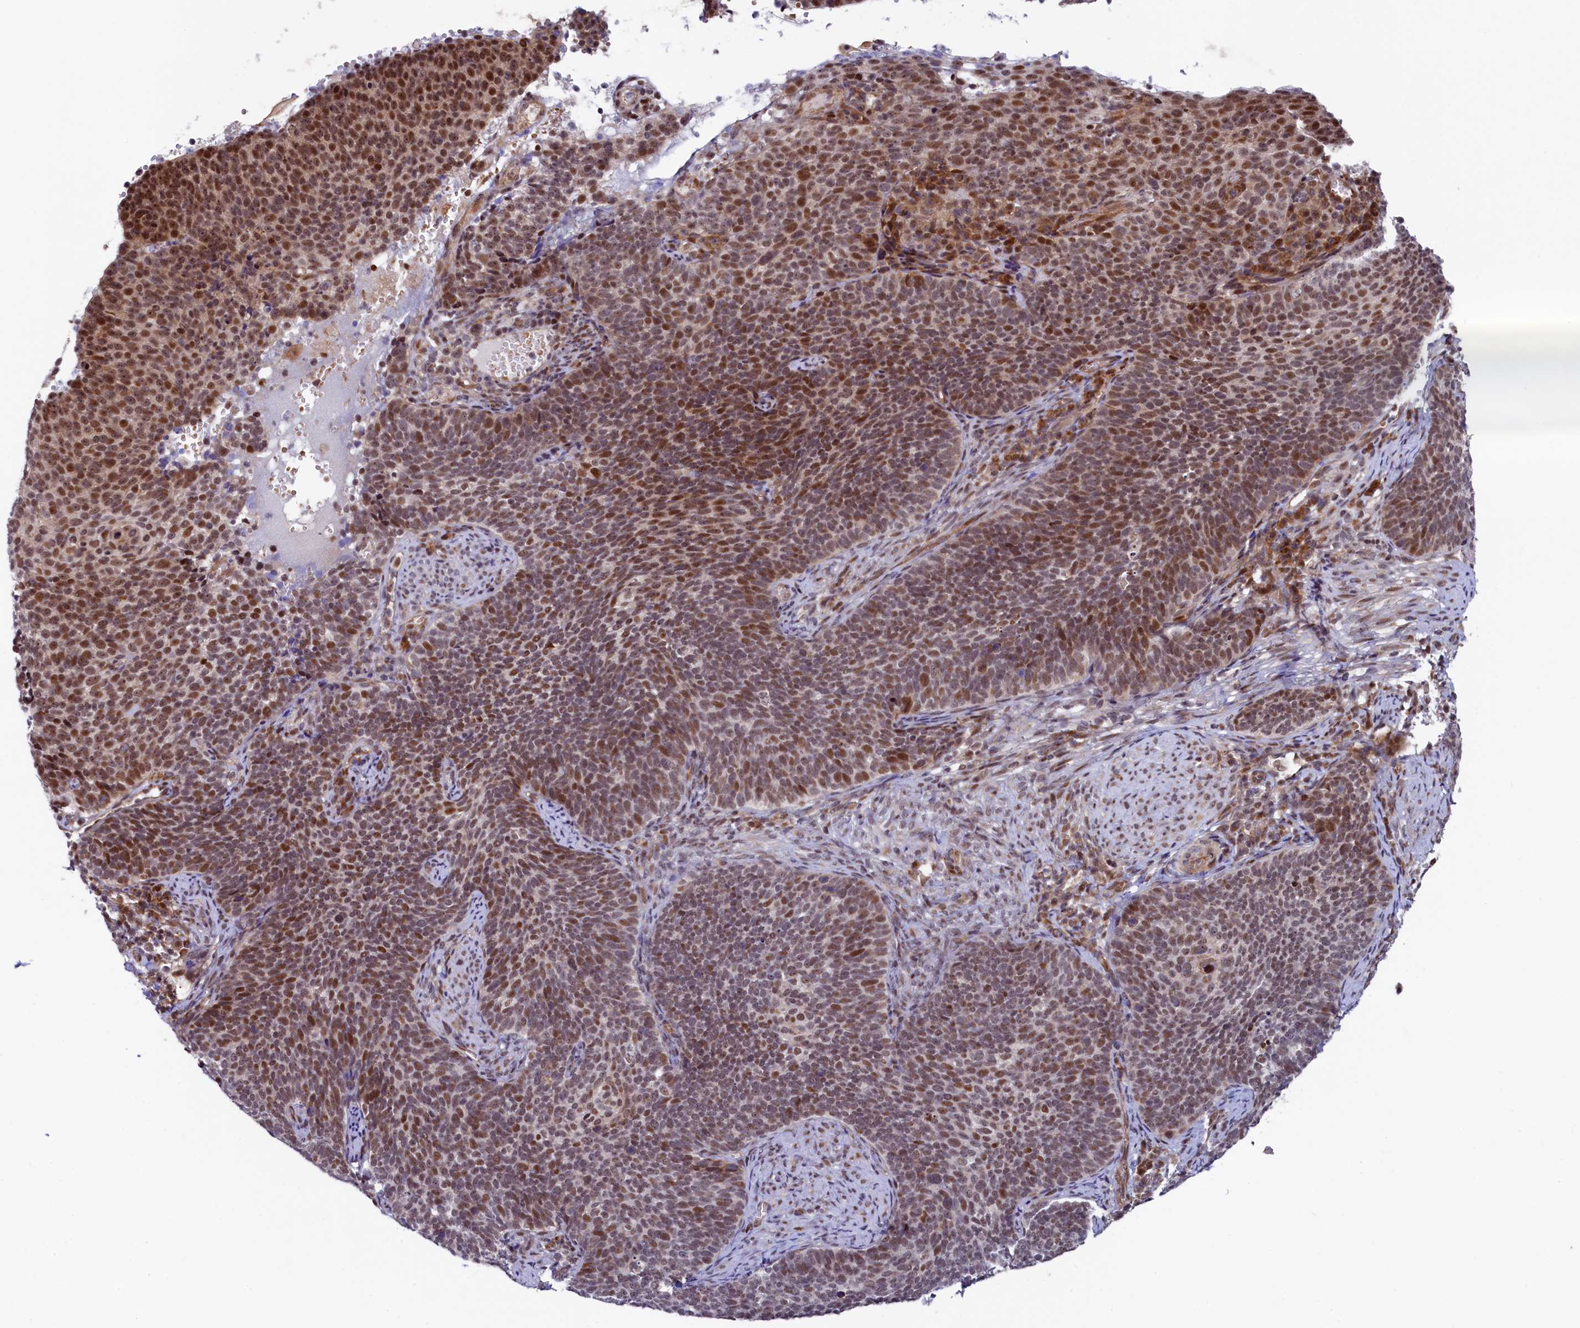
{"staining": {"intensity": "moderate", "quantity": ">75%", "location": "nuclear"}, "tissue": "cervical cancer", "cell_type": "Tumor cells", "image_type": "cancer", "snomed": [{"axis": "morphology", "description": "Normal tissue, NOS"}, {"axis": "morphology", "description": "Squamous cell carcinoma, NOS"}, {"axis": "topography", "description": "Cervix"}], "caption": "Immunohistochemistry photomicrograph of squamous cell carcinoma (cervical) stained for a protein (brown), which shows medium levels of moderate nuclear positivity in about >75% of tumor cells.", "gene": "LEO1", "patient": {"sex": "female", "age": 39}}